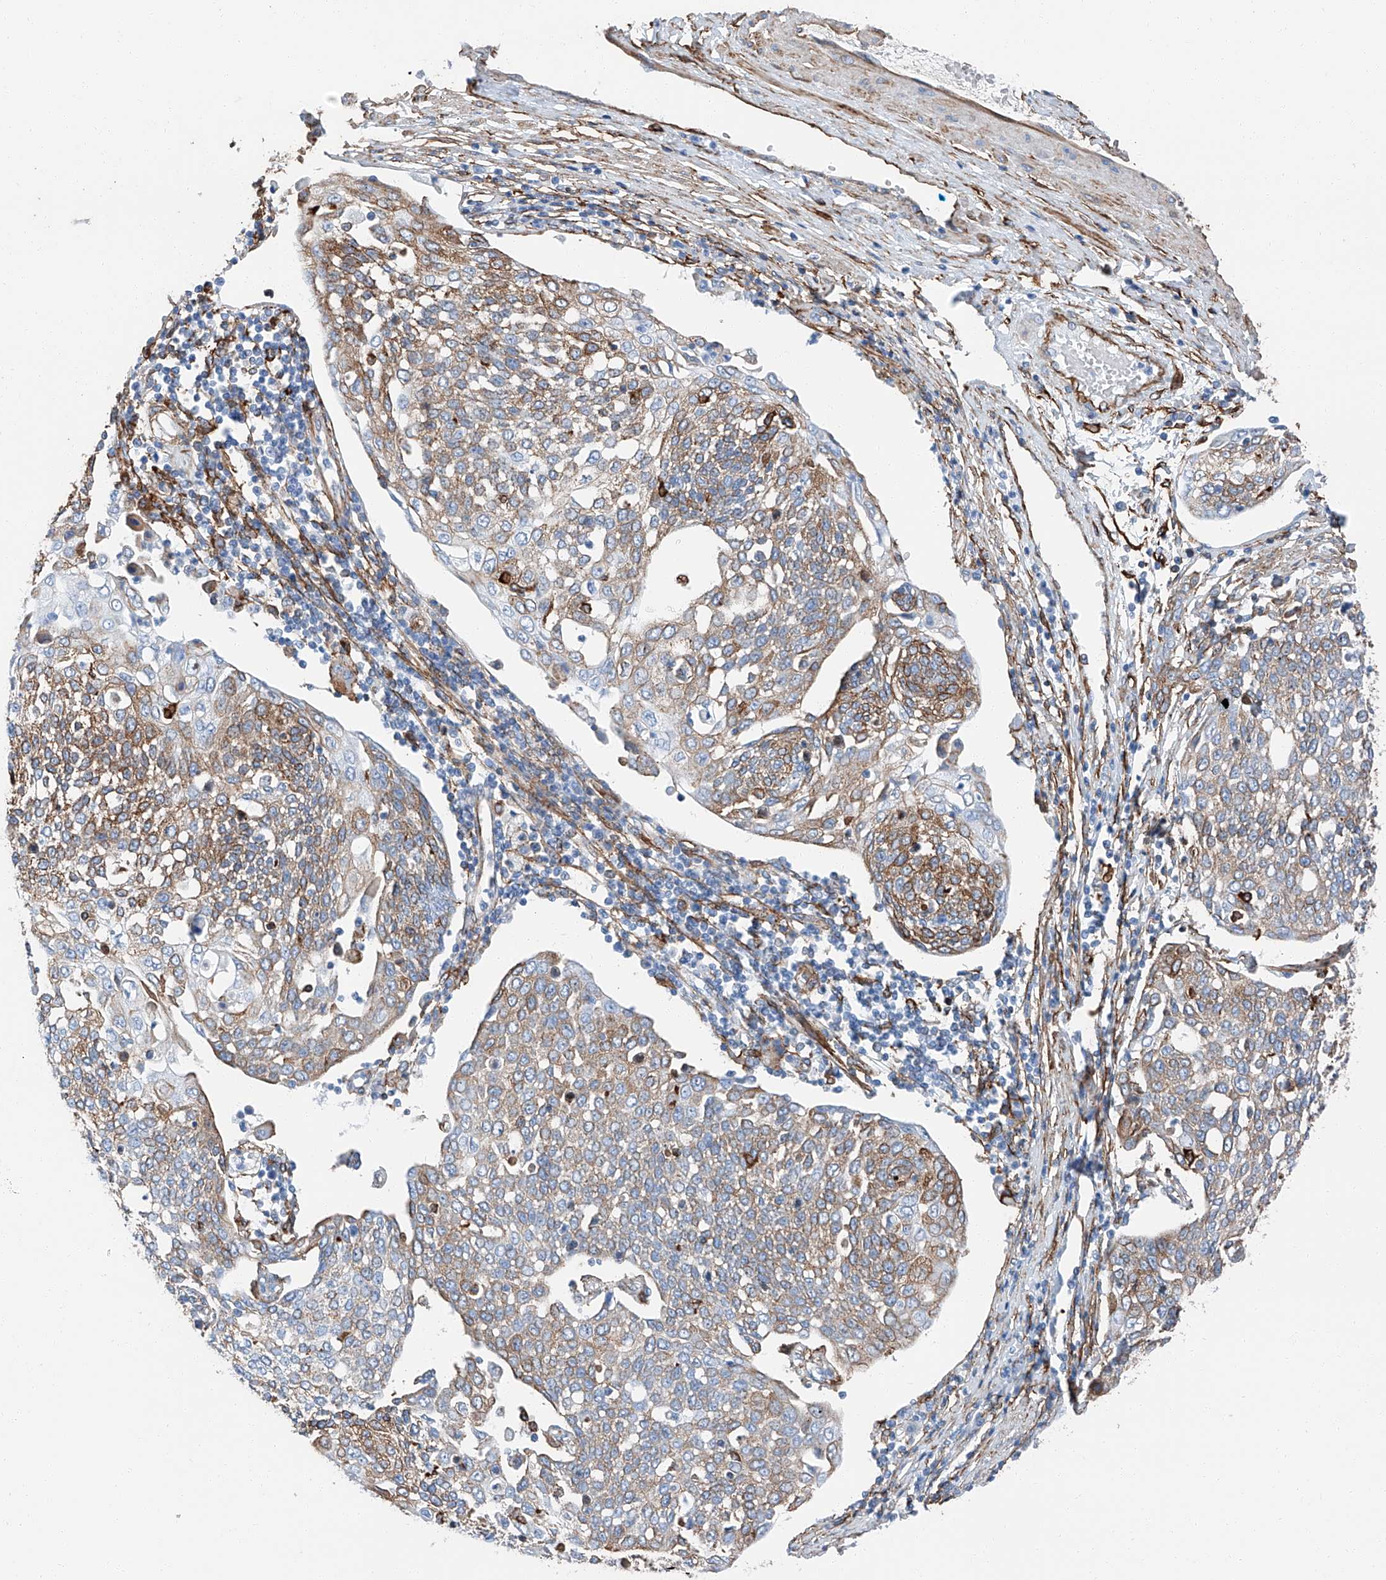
{"staining": {"intensity": "moderate", "quantity": ">75%", "location": "cytoplasmic/membranous"}, "tissue": "cervical cancer", "cell_type": "Tumor cells", "image_type": "cancer", "snomed": [{"axis": "morphology", "description": "Squamous cell carcinoma, NOS"}, {"axis": "topography", "description": "Cervix"}], "caption": "Immunohistochemical staining of cervical cancer (squamous cell carcinoma) displays moderate cytoplasmic/membranous protein expression in approximately >75% of tumor cells.", "gene": "ZNF804A", "patient": {"sex": "female", "age": 34}}